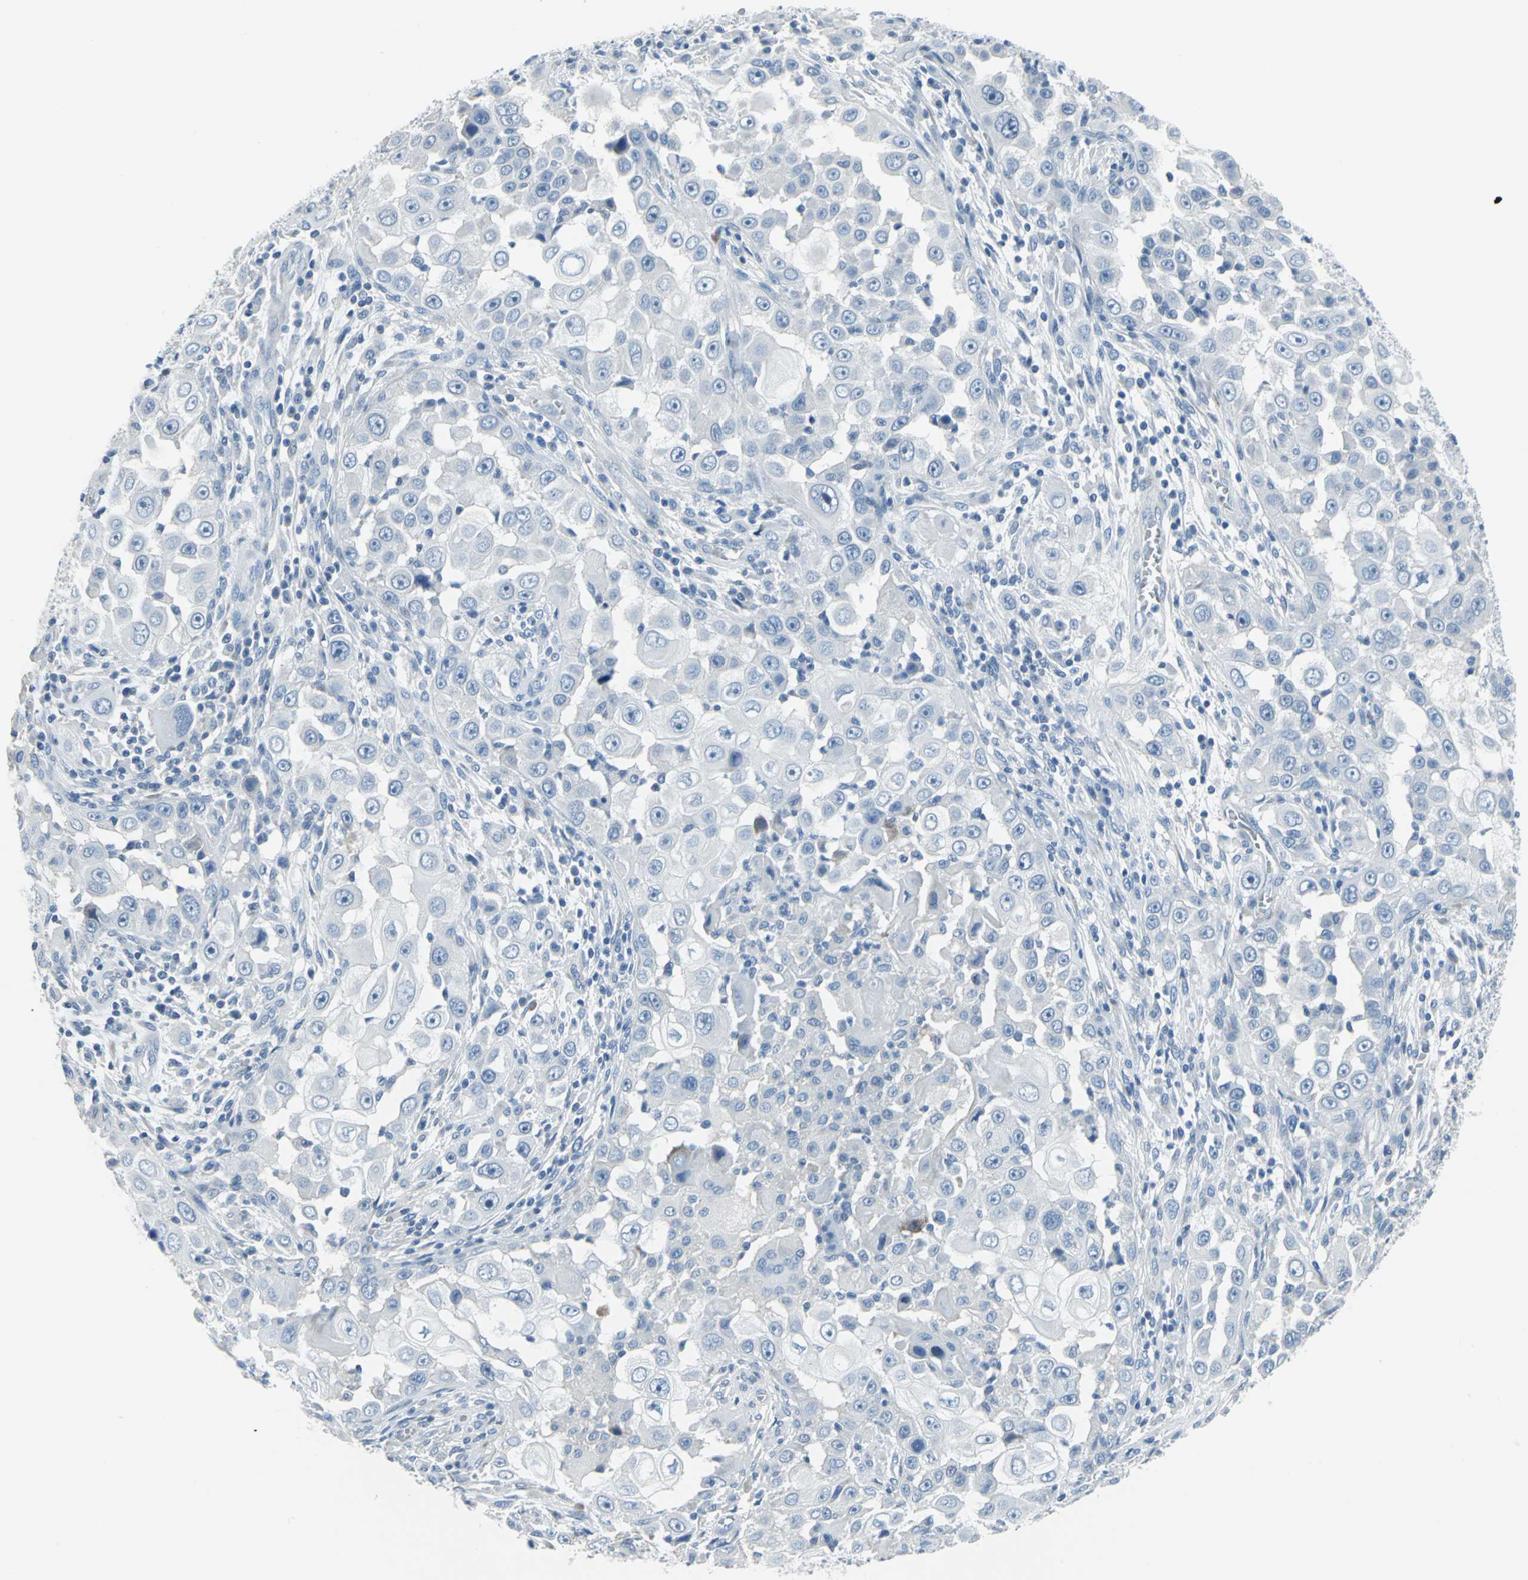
{"staining": {"intensity": "negative", "quantity": "none", "location": "none"}, "tissue": "head and neck cancer", "cell_type": "Tumor cells", "image_type": "cancer", "snomed": [{"axis": "morphology", "description": "Carcinoma, NOS"}, {"axis": "topography", "description": "Head-Neck"}], "caption": "Image shows no significant protein staining in tumor cells of head and neck carcinoma. (Brightfield microscopy of DAB immunohistochemistry at high magnification).", "gene": "DNAI2", "patient": {"sex": "male", "age": 87}}